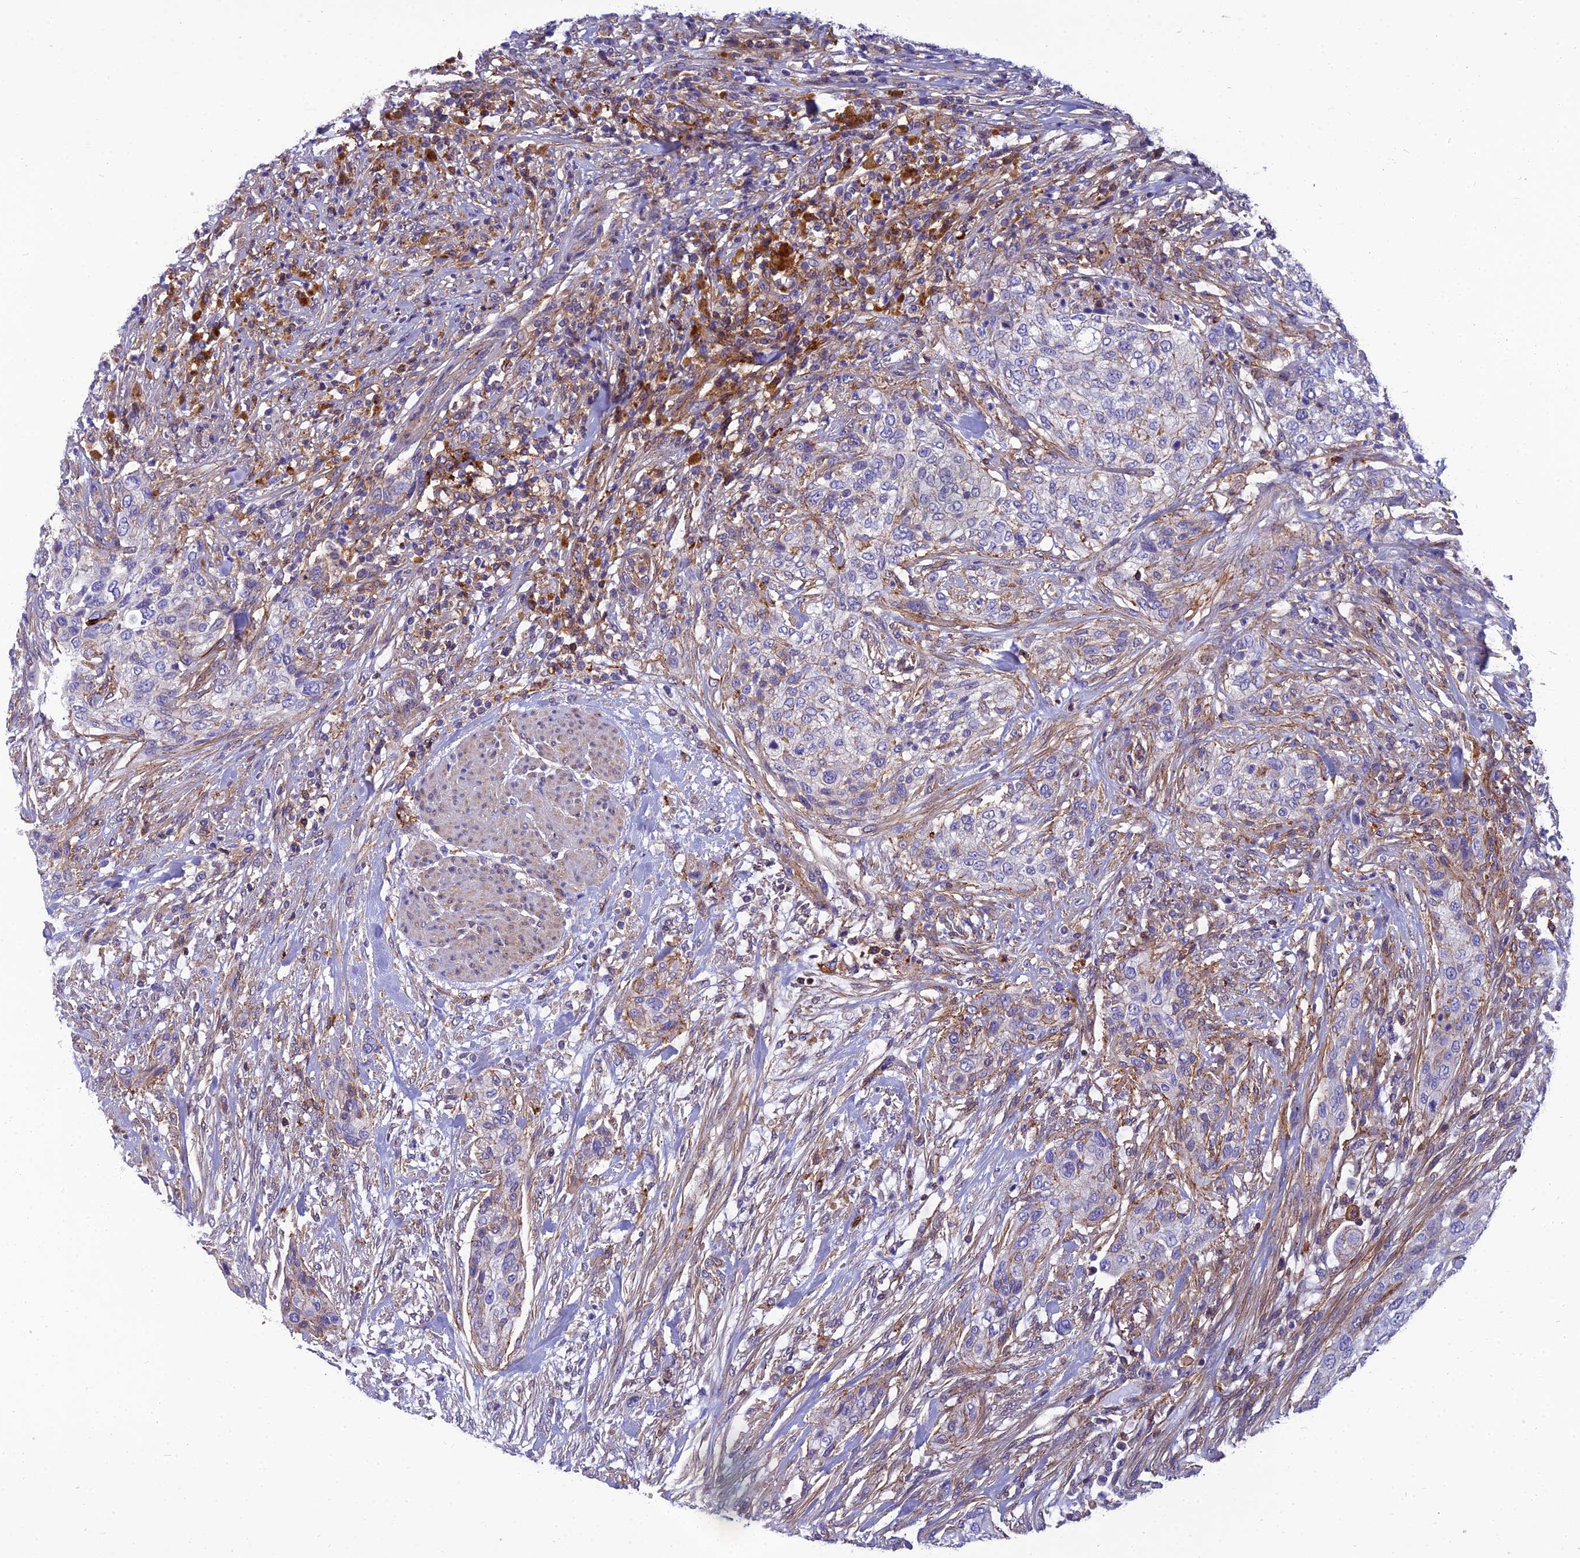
{"staining": {"intensity": "negative", "quantity": "none", "location": "none"}, "tissue": "urothelial cancer", "cell_type": "Tumor cells", "image_type": "cancer", "snomed": [{"axis": "morphology", "description": "Urothelial carcinoma, High grade"}, {"axis": "topography", "description": "Urinary bladder"}], "caption": "Urothelial carcinoma (high-grade) was stained to show a protein in brown. There is no significant staining in tumor cells. (DAB immunohistochemistry (IHC), high magnification).", "gene": "PPP1R18", "patient": {"sex": "male", "age": 35}}